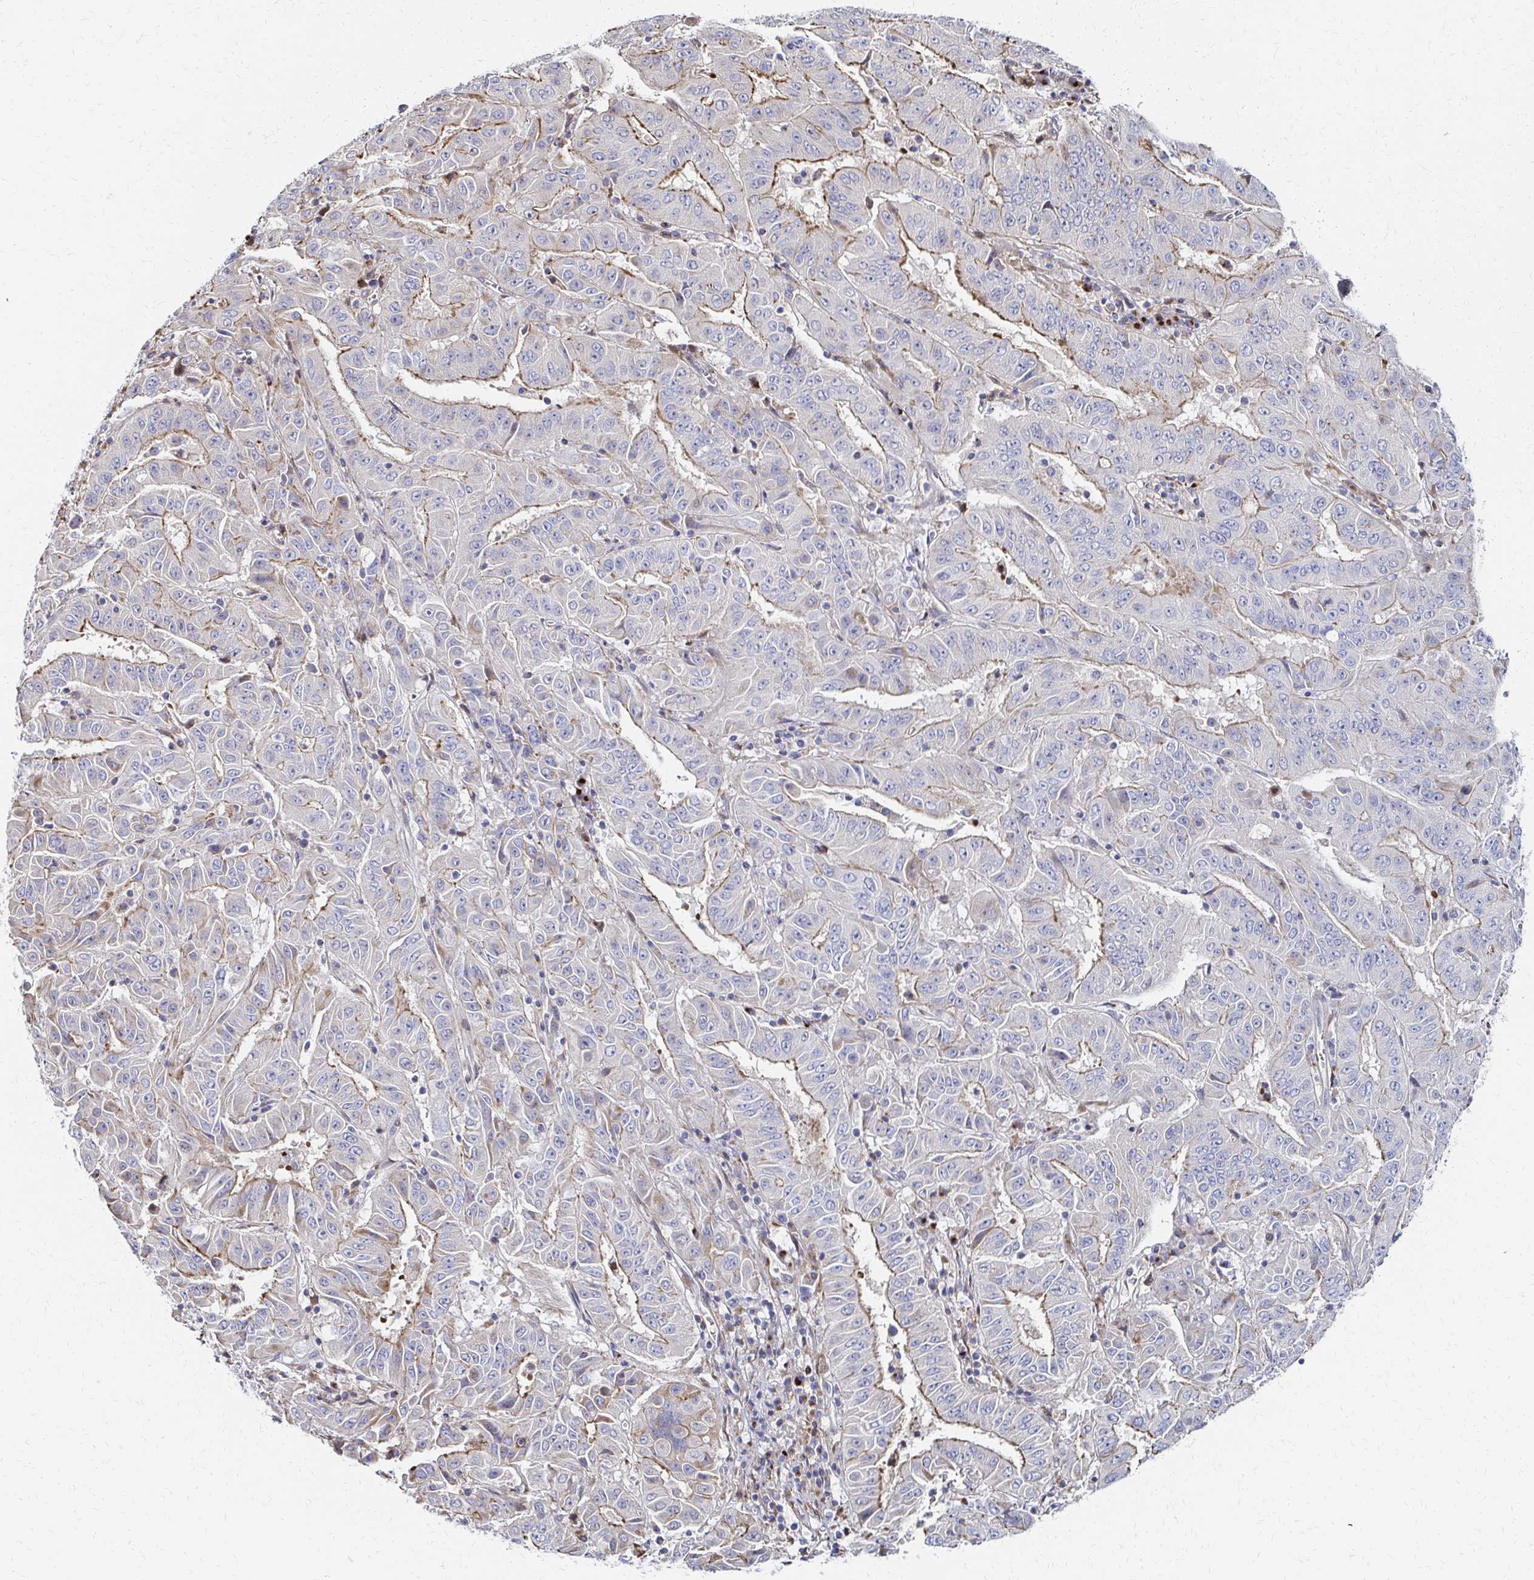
{"staining": {"intensity": "weak", "quantity": "25%-75%", "location": "cytoplasmic/membranous"}, "tissue": "pancreatic cancer", "cell_type": "Tumor cells", "image_type": "cancer", "snomed": [{"axis": "morphology", "description": "Adenocarcinoma, NOS"}, {"axis": "topography", "description": "Pancreas"}], "caption": "Immunohistochemistry (IHC) staining of pancreatic cancer (adenocarcinoma), which reveals low levels of weak cytoplasmic/membranous positivity in approximately 25%-75% of tumor cells indicating weak cytoplasmic/membranous protein staining. The staining was performed using DAB (brown) for protein detection and nuclei were counterstained in hematoxylin (blue).", "gene": "MAN1A1", "patient": {"sex": "male", "age": 63}}